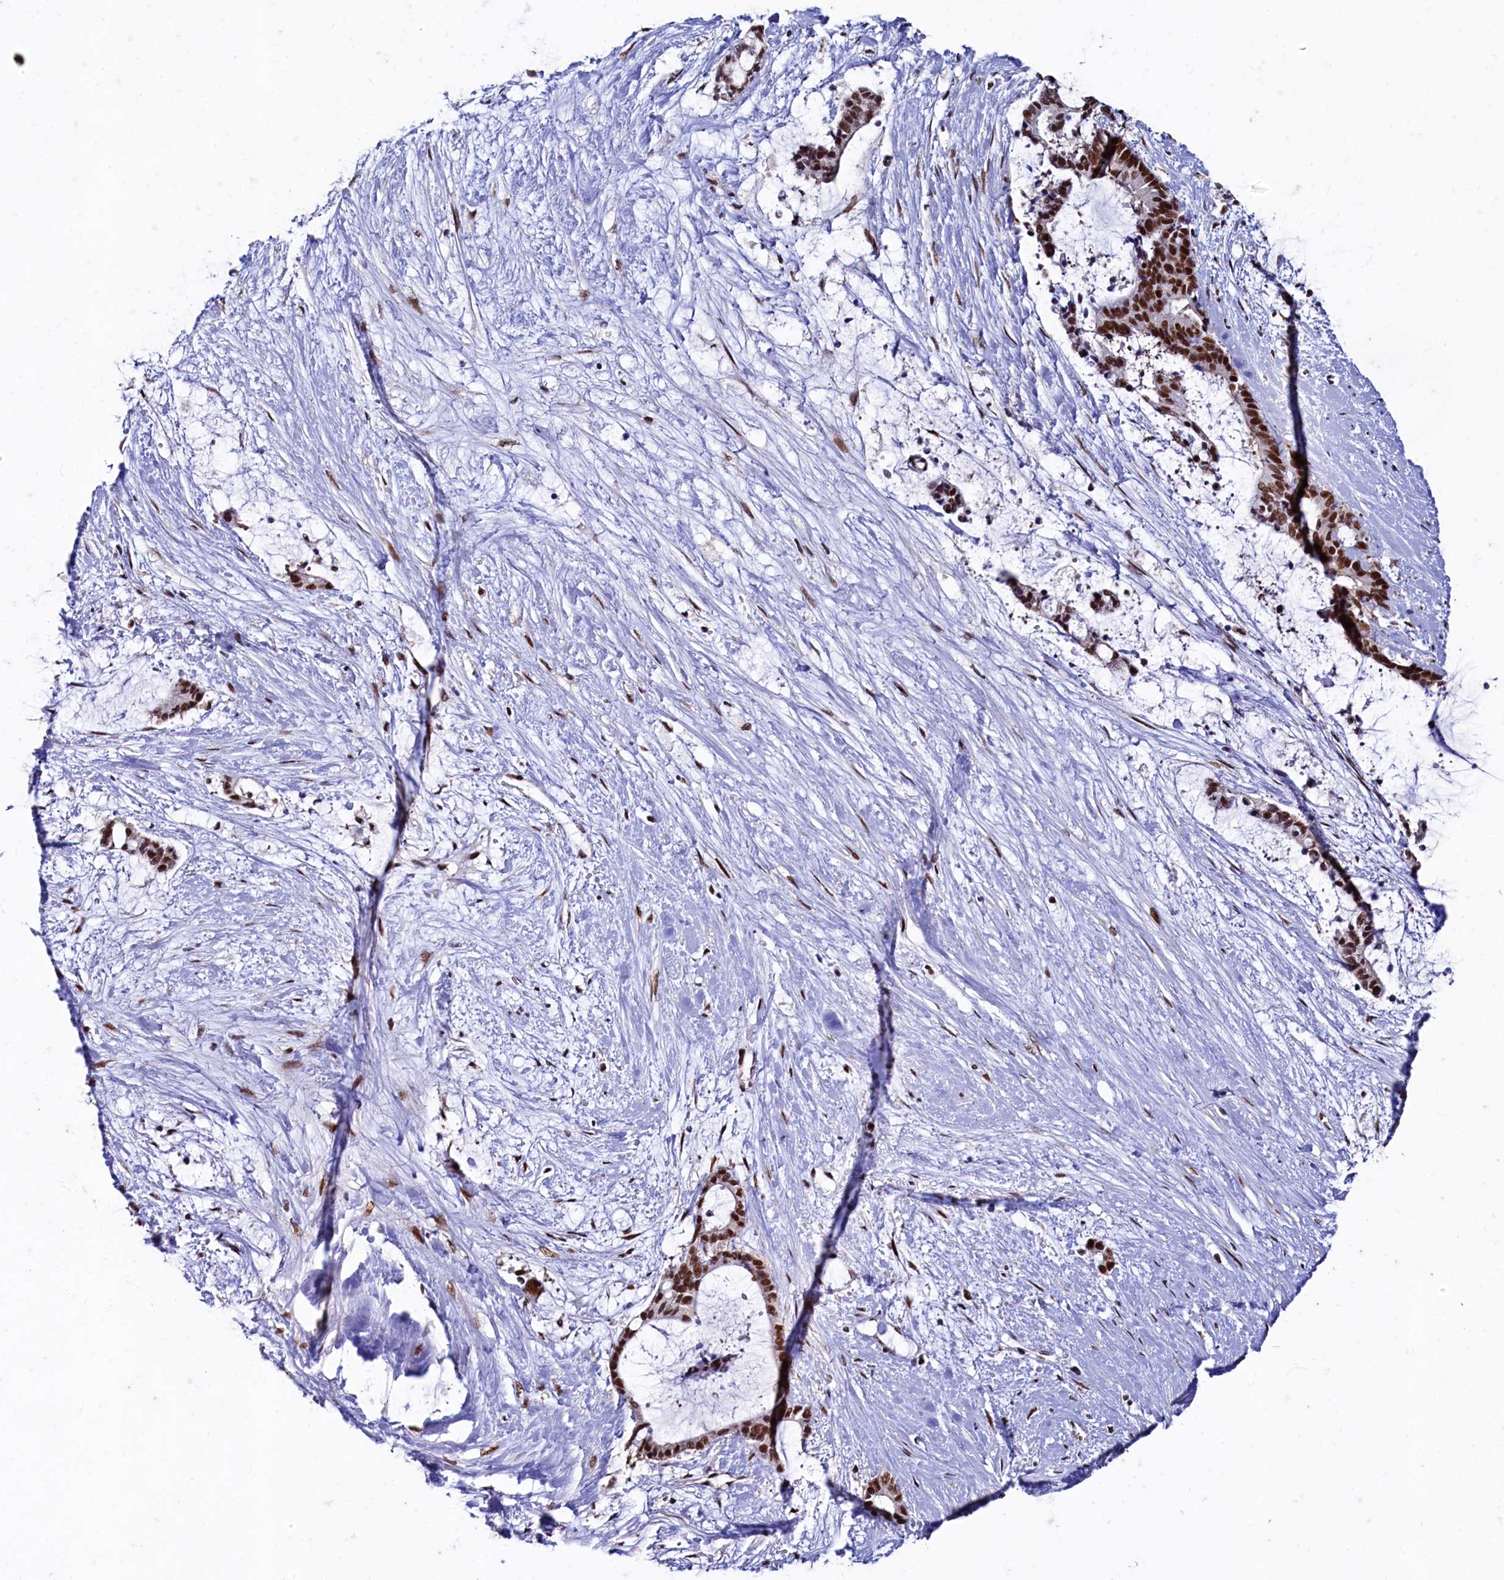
{"staining": {"intensity": "strong", "quantity": ">75%", "location": "nuclear"}, "tissue": "liver cancer", "cell_type": "Tumor cells", "image_type": "cancer", "snomed": [{"axis": "morphology", "description": "Normal tissue, NOS"}, {"axis": "morphology", "description": "Cholangiocarcinoma"}, {"axis": "topography", "description": "Liver"}, {"axis": "topography", "description": "Peripheral nerve tissue"}], "caption": "A high-resolution histopathology image shows immunohistochemistry (IHC) staining of cholangiocarcinoma (liver), which shows strong nuclear expression in approximately >75% of tumor cells.", "gene": "CPSF7", "patient": {"sex": "female", "age": 73}}